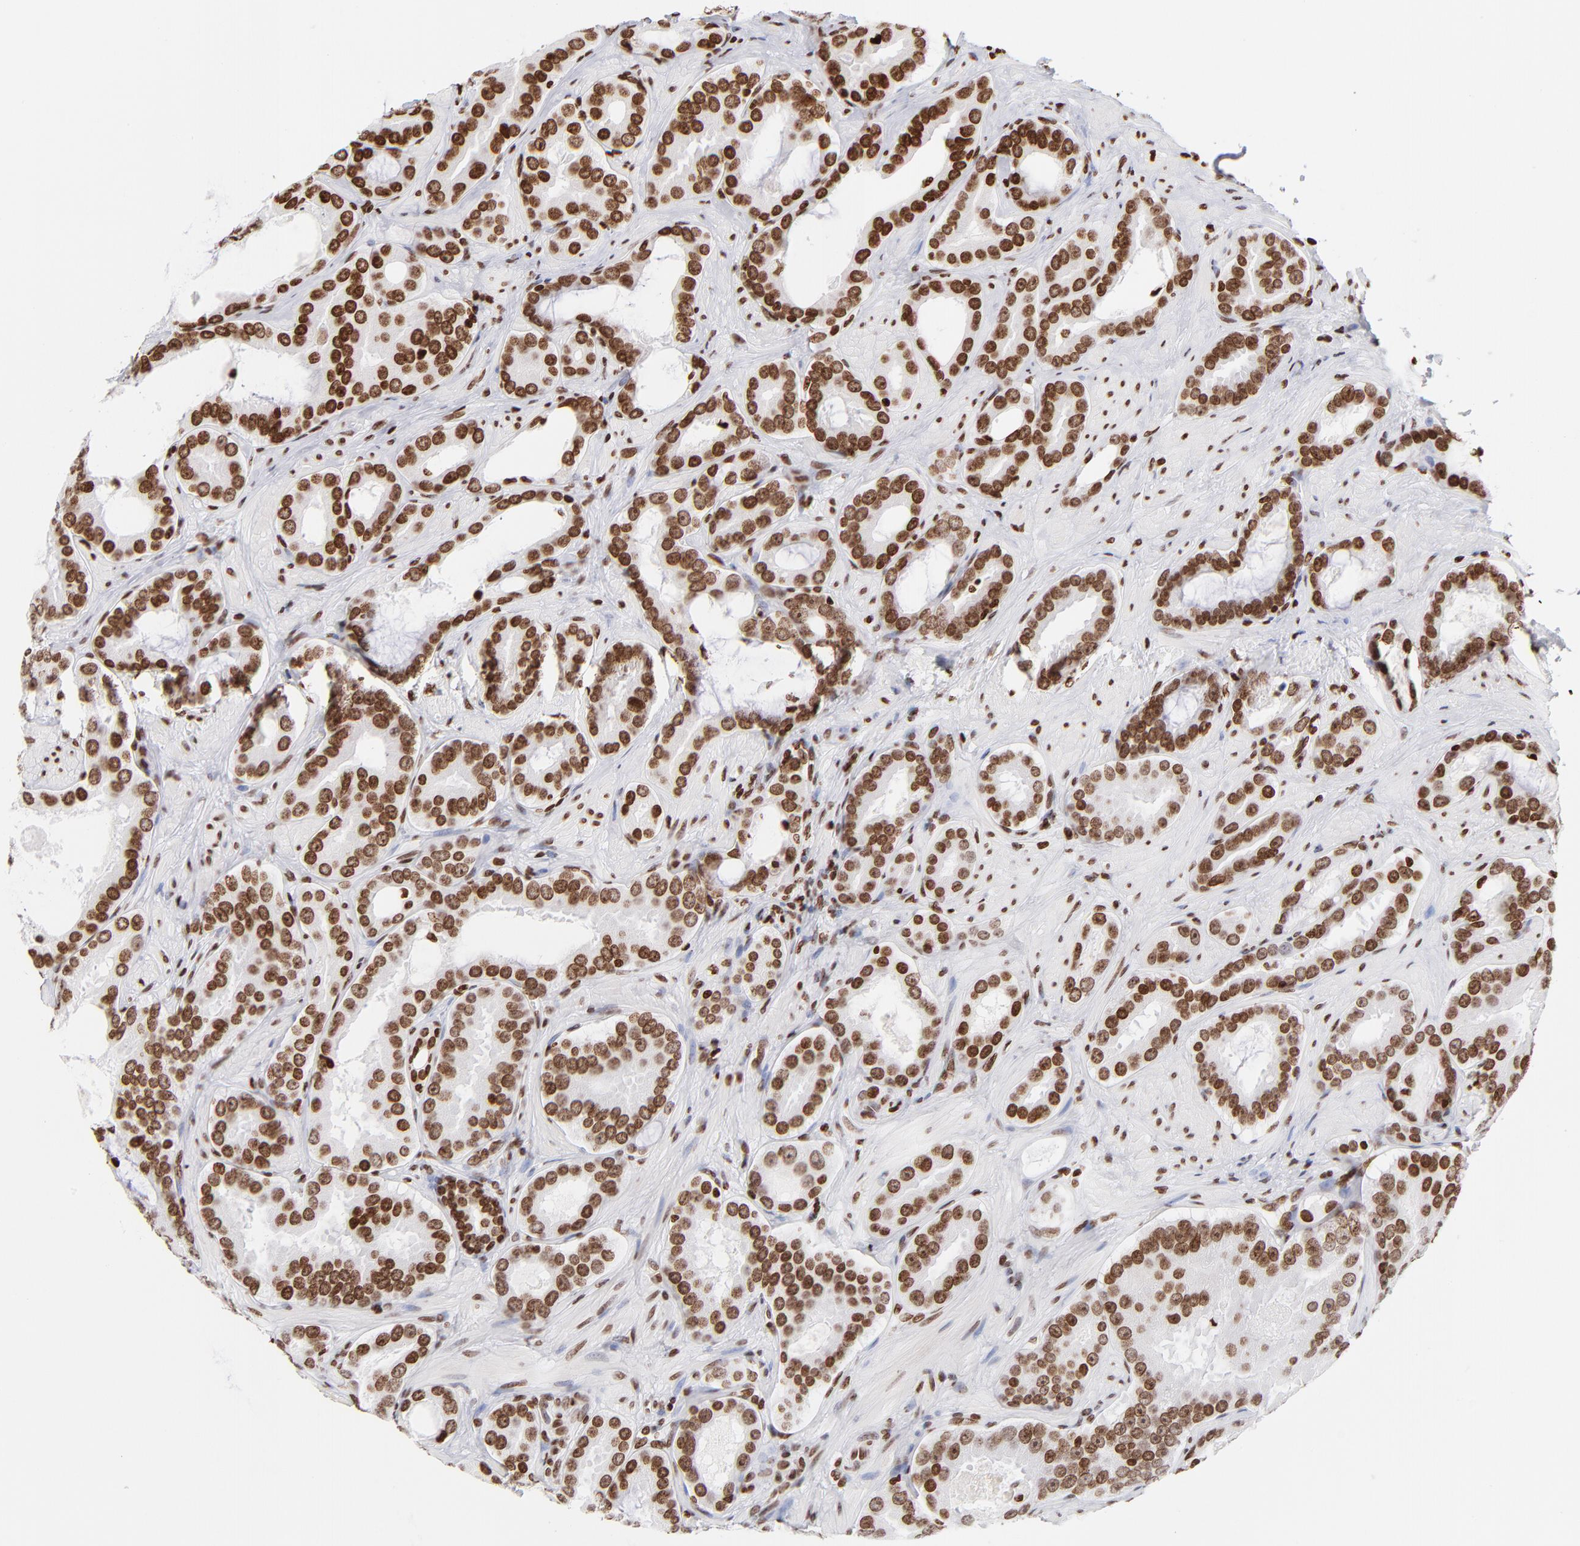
{"staining": {"intensity": "strong", "quantity": ">75%", "location": "nuclear"}, "tissue": "prostate cancer", "cell_type": "Tumor cells", "image_type": "cancer", "snomed": [{"axis": "morphology", "description": "Adenocarcinoma, Low grade"}, {"axis": "topography", "description": "Prostate"}], "caption": "Immunohistochemical staining of low-grade adenocarcinoma (prostate) reveals high levels of strong nuclear protein expression in about >75% of tumor cells.", "gene": "RTL4", "patient": {"sex": "male", "age": 59}}